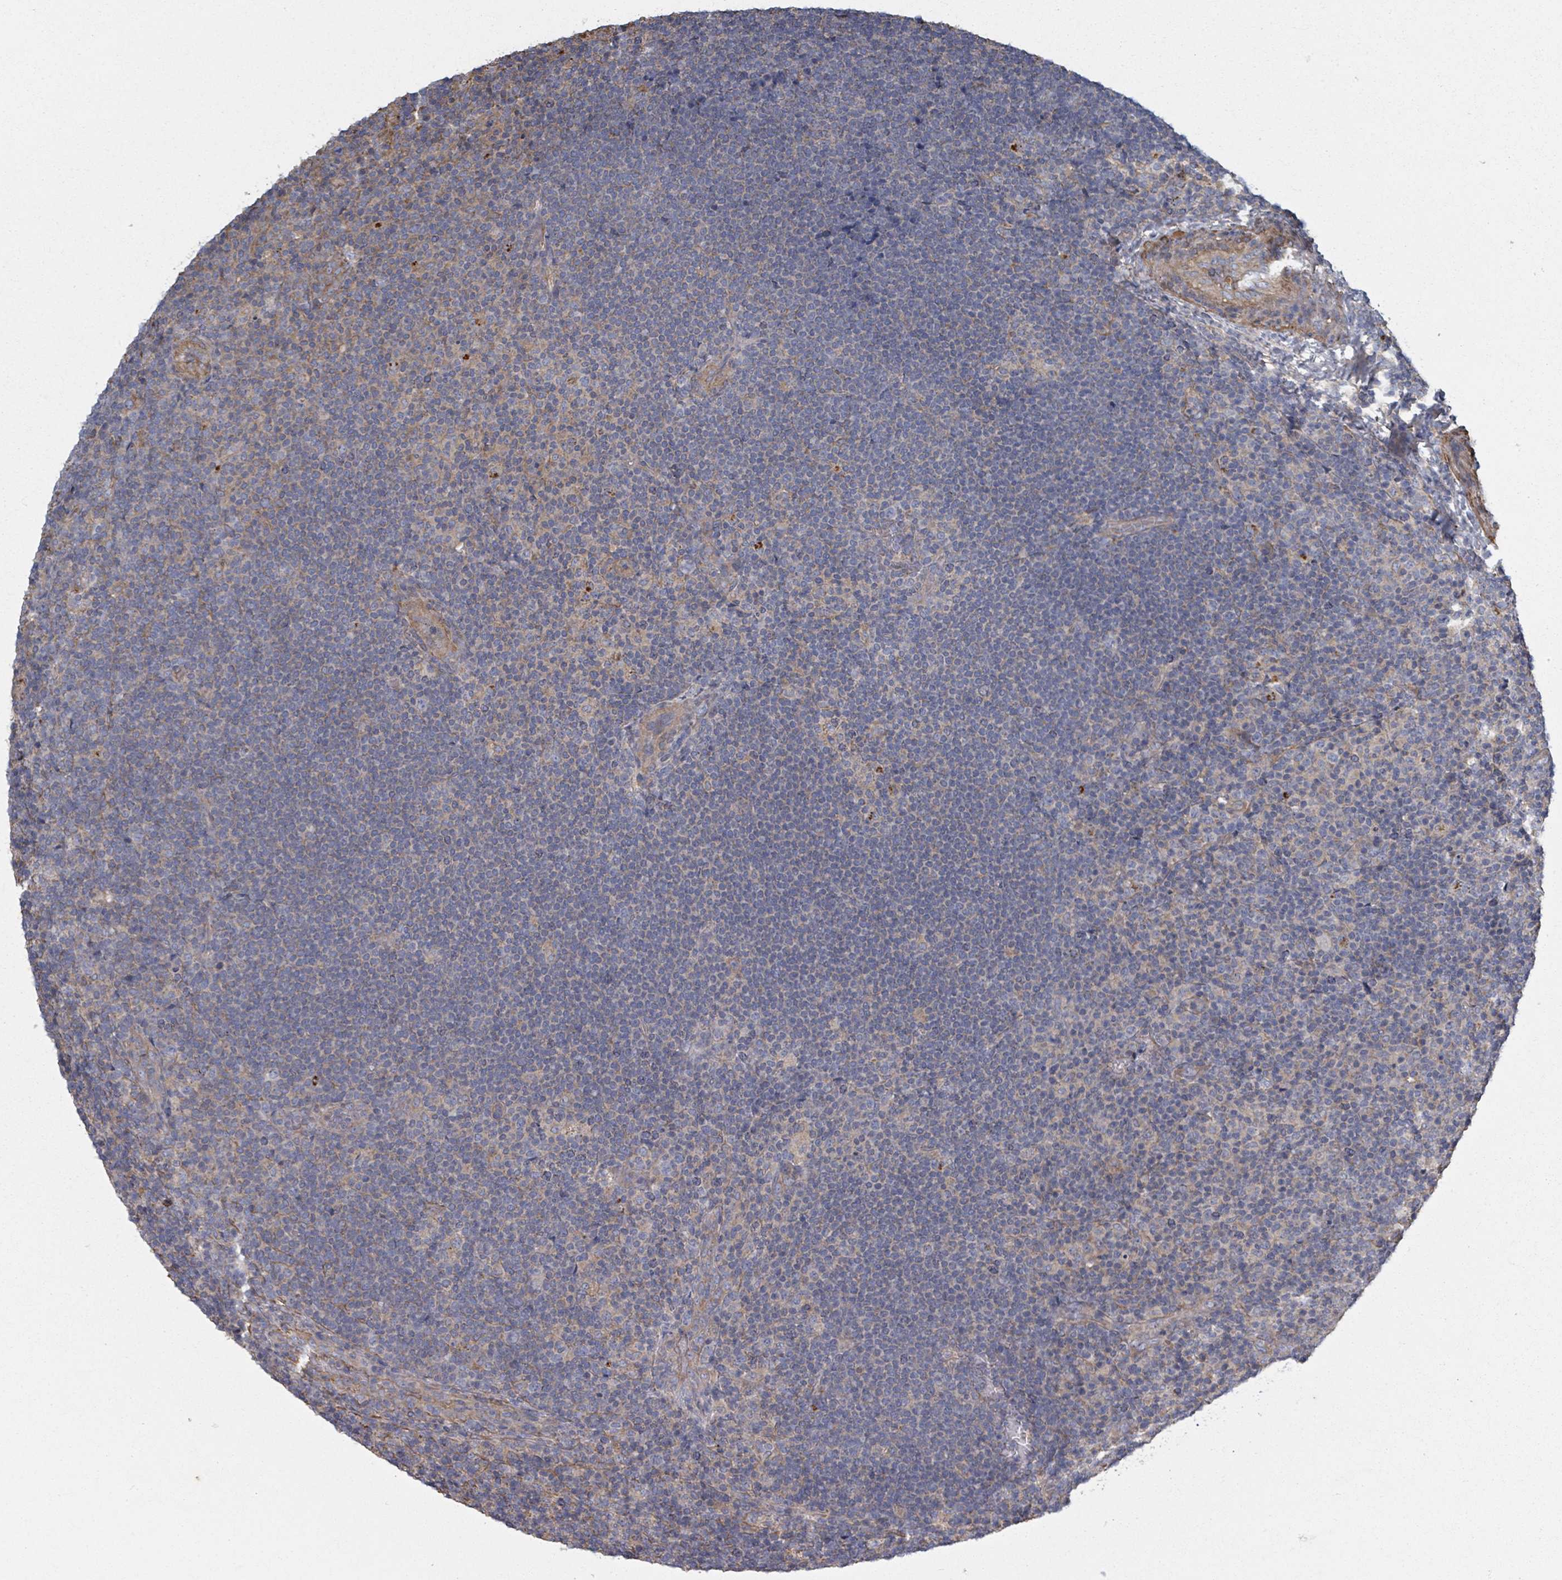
{"staining": {"intensity": "negative", "quantity": "none", "location": "none"}, "tissue": "lymphoma", "cell_type": "Tumor cells", "image_type": "cancer", "snomed": [{"axis": "morphology", "description": "Hodgkin's disease, NOS"}, {"axis": "topography", "description": "Lymph node"}], "caption": "The immunohistochemistry (IHC) histopathology image has no significant staining in tumor cells of Hodgkin's disease tissue.", "gene": "ADCK1", "patient": {"sex": "female", "age": 57}}